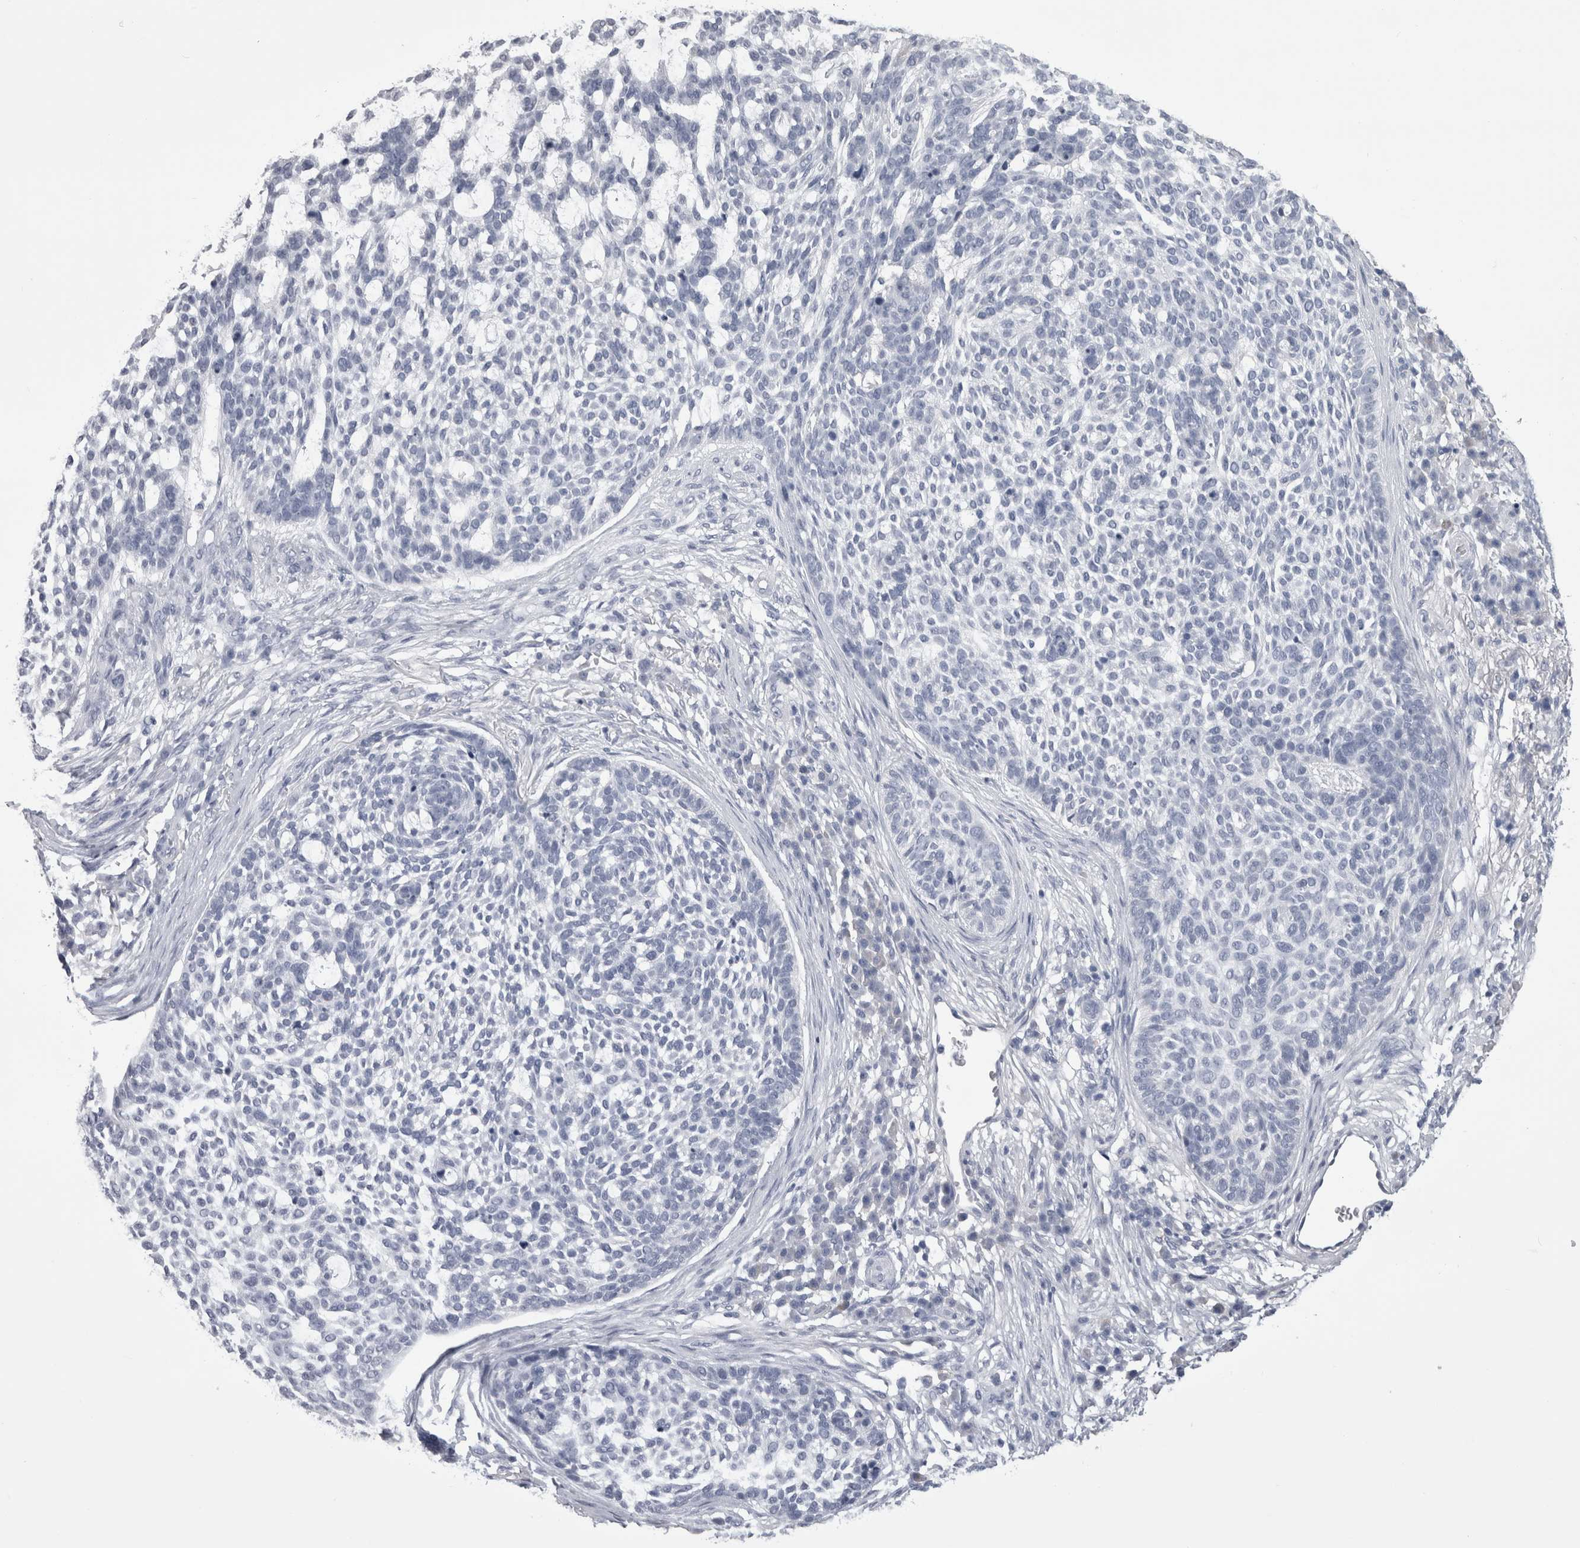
{"staining": {"intensity": "negative", "quantity": "none", "location": "none"}, "tissue": "skin cancer", "cell_type": "Tumor cells", "image_type": "cancer", "snomed": [{"axis": "morphology", "description": "Basal cell carcinoma"}, {"axis": "topography", "description": "Skin"}], "caption": "Skin cancer (basal cell carcinoma) stained for a protein using immunohistochemistry shows no positivity tumor cells.", "gene": "AFMID", "patient": {"sex": "female", "age": 64}}